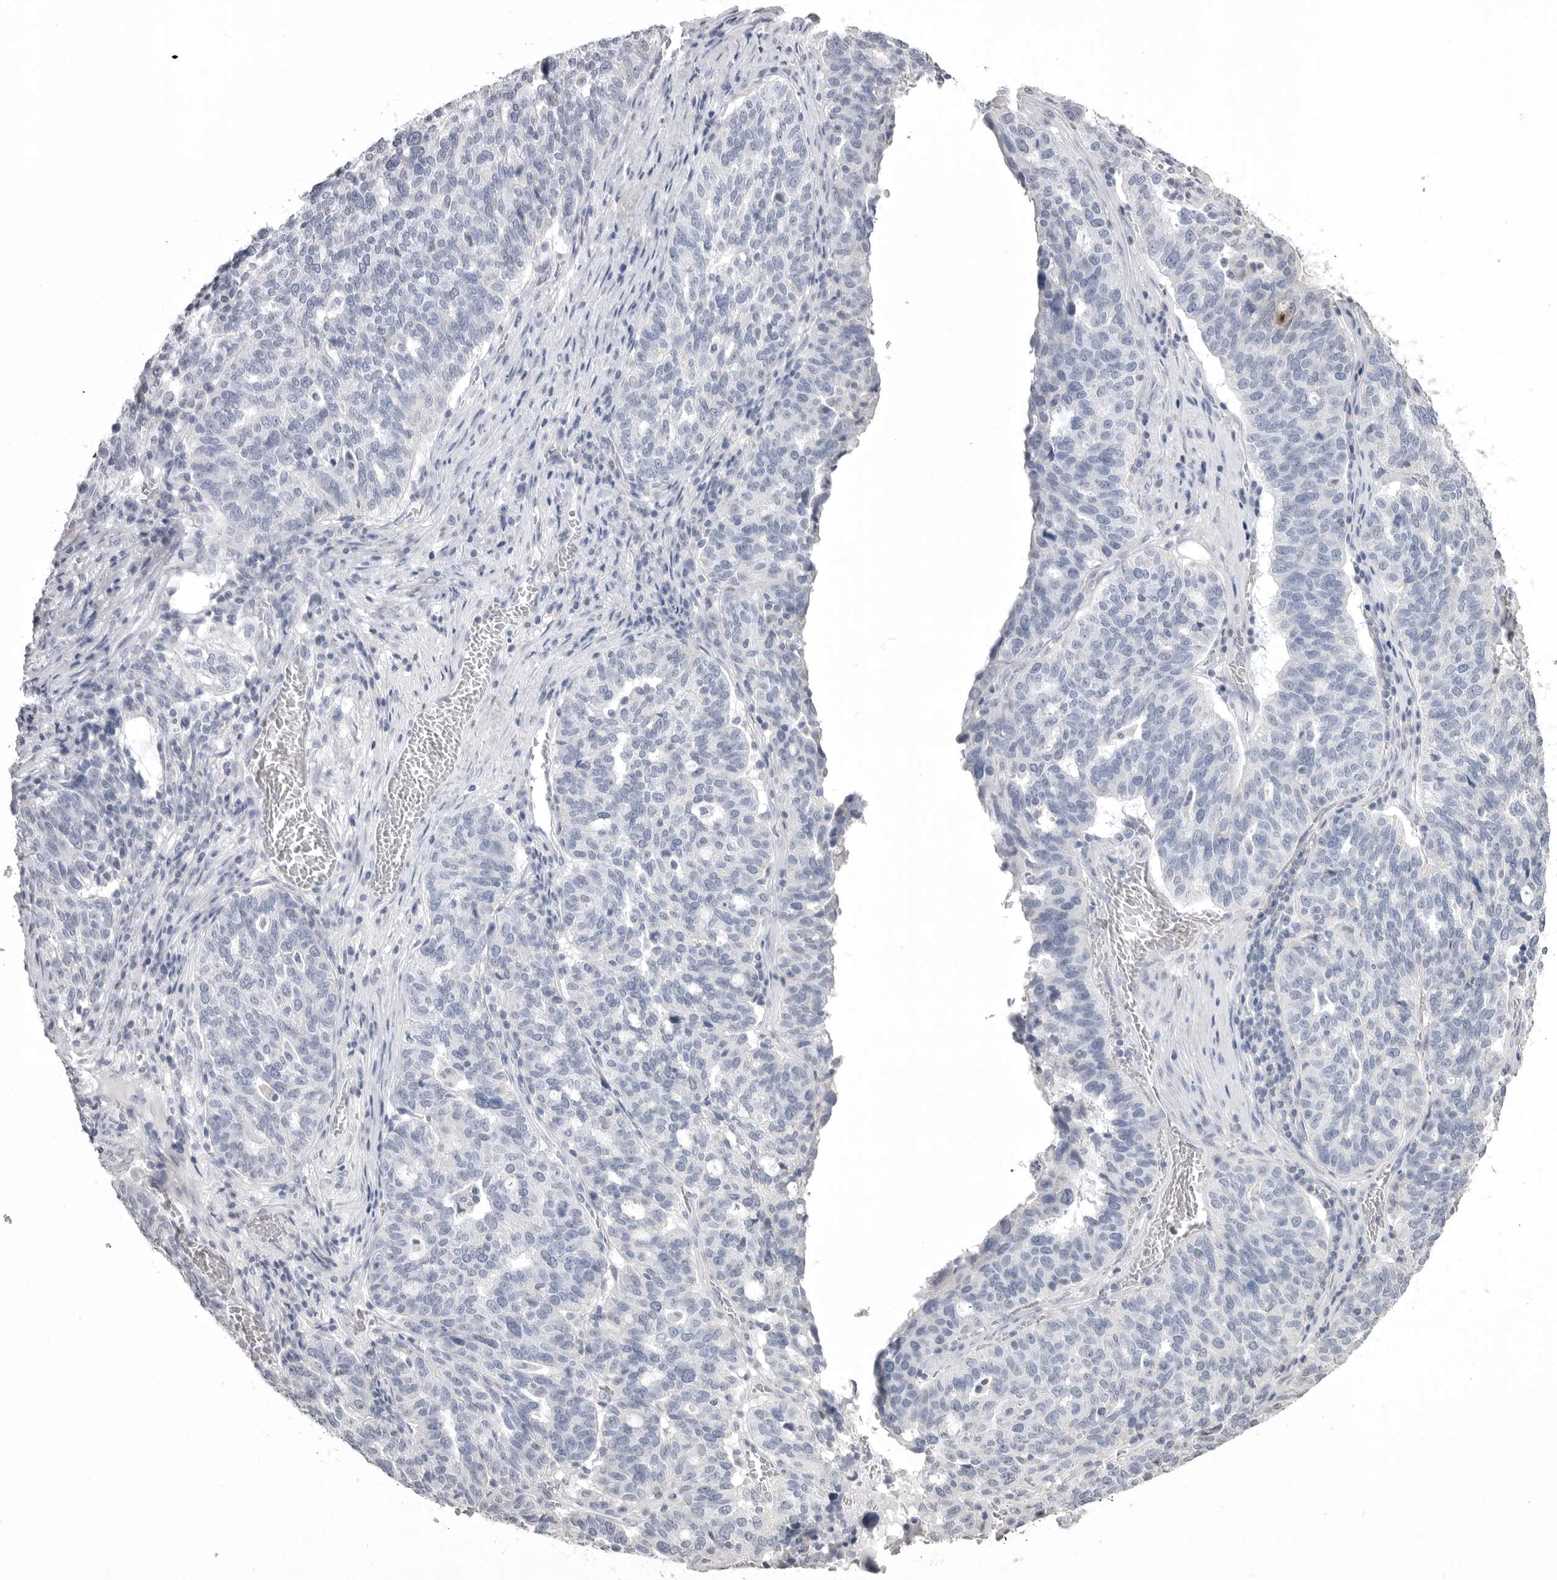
{"staining": {"intensity": "negative", "quantity": "none", "location": "none"}, "tissue": "ovarian cancer", "cell_type": "Tumor cells", "image_type": "cancer", "snomed": [{"axis": "morphology", "description": "Cystadenocarcinoma, serous, NOS"}, {"axis": "topography", "description": "Ovary"}], "caption": "Immunohistochemical staining of human ovarian serous cystadenocarcinoma exhibits no significant staining in tumor cells. (IHC, brightfield microscopy, high magnification).", "gene": "ICAM5", "patient": {"sex": "female", "age": 59}}